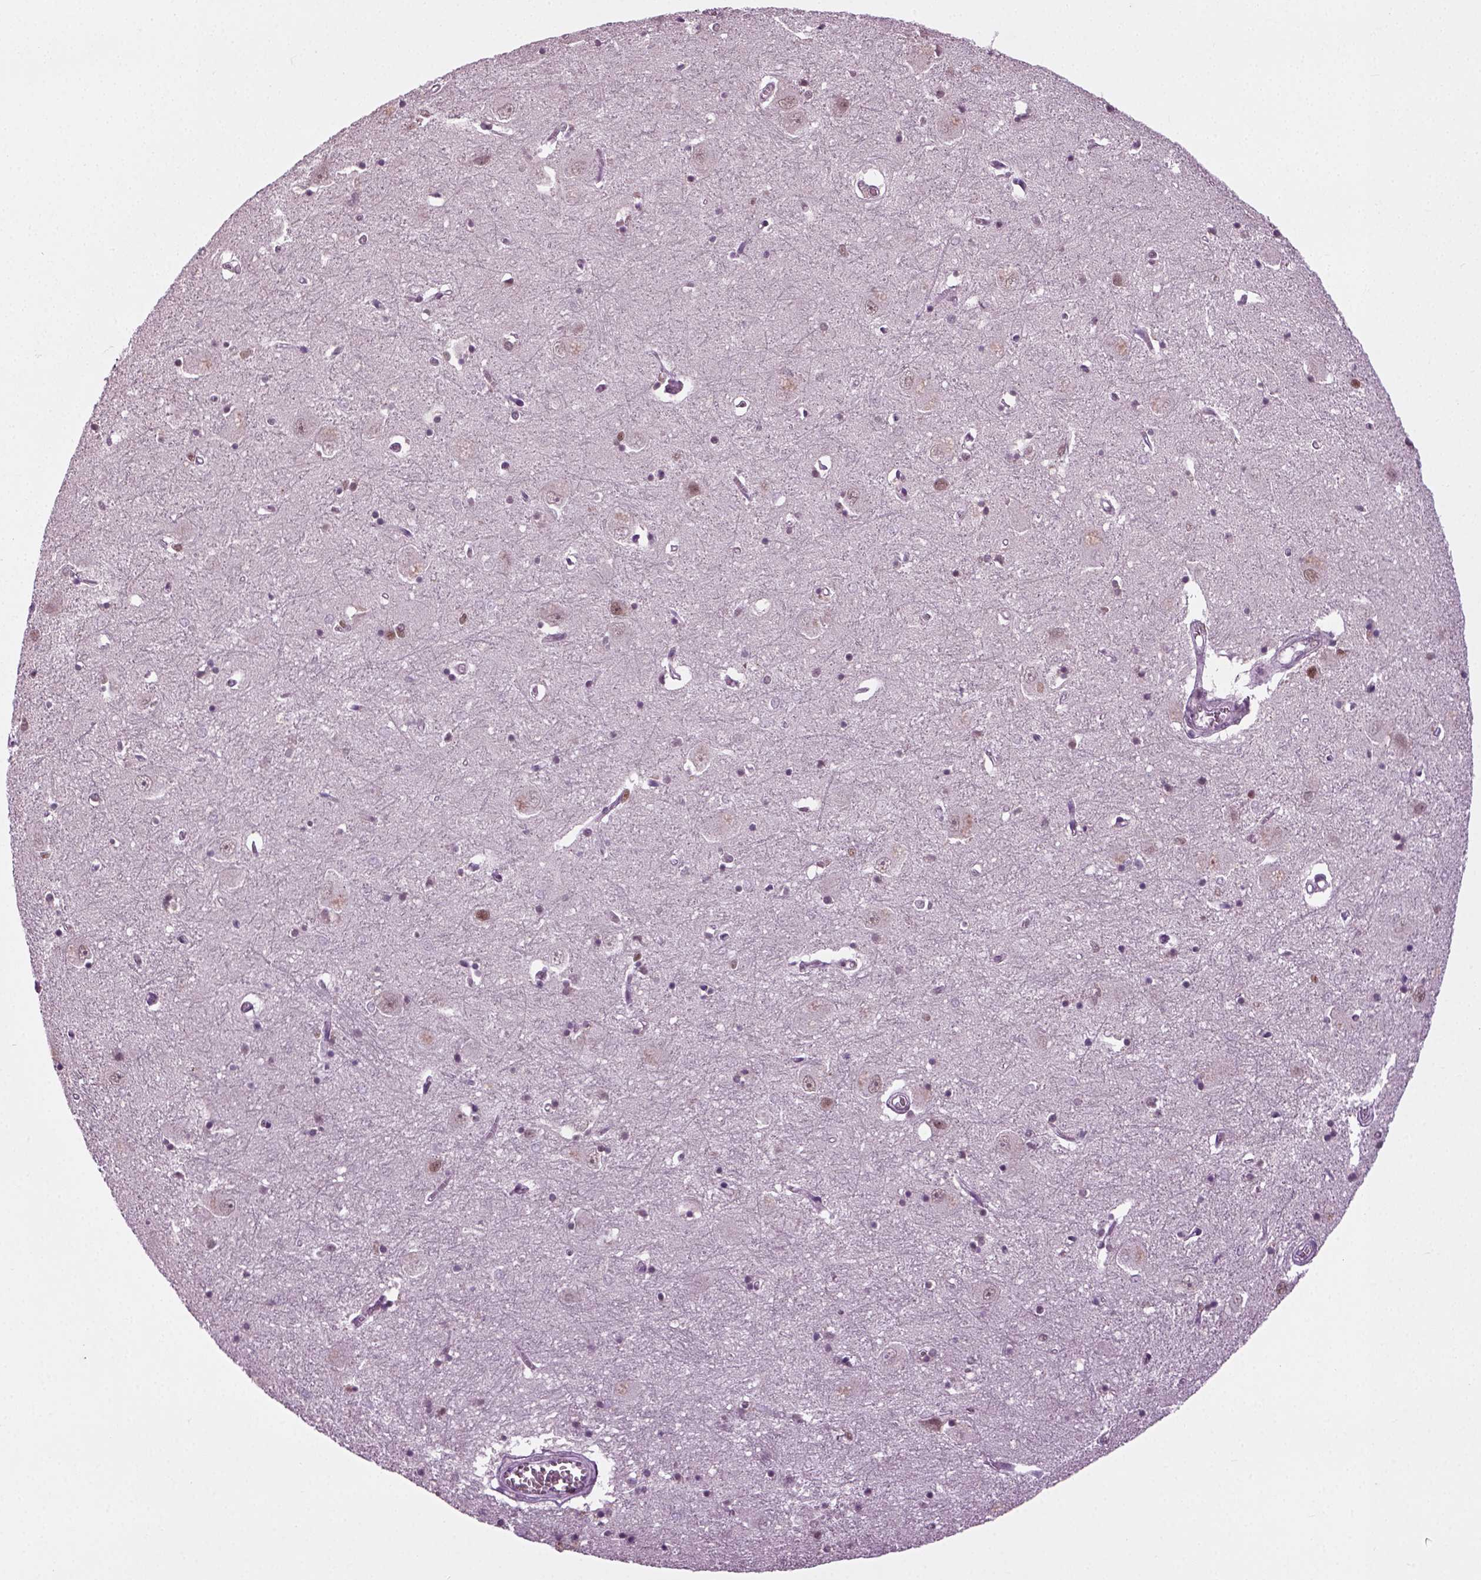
{"staining": {"intensity": "strong", "quantity": "<25%", "location": "nuclear"}, "tissue": "caudate", "cell_type": "Glial cells", "image_type": "normal", "snomed": [{"axis": "morphology", "description": "Normal tissue, NOS"}, {"axis": "topography", "description": "Lateral ventricle wall"}], "caption": "An immunohistochemistry histopathology image of benign tissue is shown. Protein staining in brown highlights strong nuclear positivity in caudate within glial cells. (DAB (3,3'-diaminobenzidine) = brown stain, brightfield microscopy at high magnification).", "gene": "RCOR3", "patient": {"sex": "male", "age": 54}}